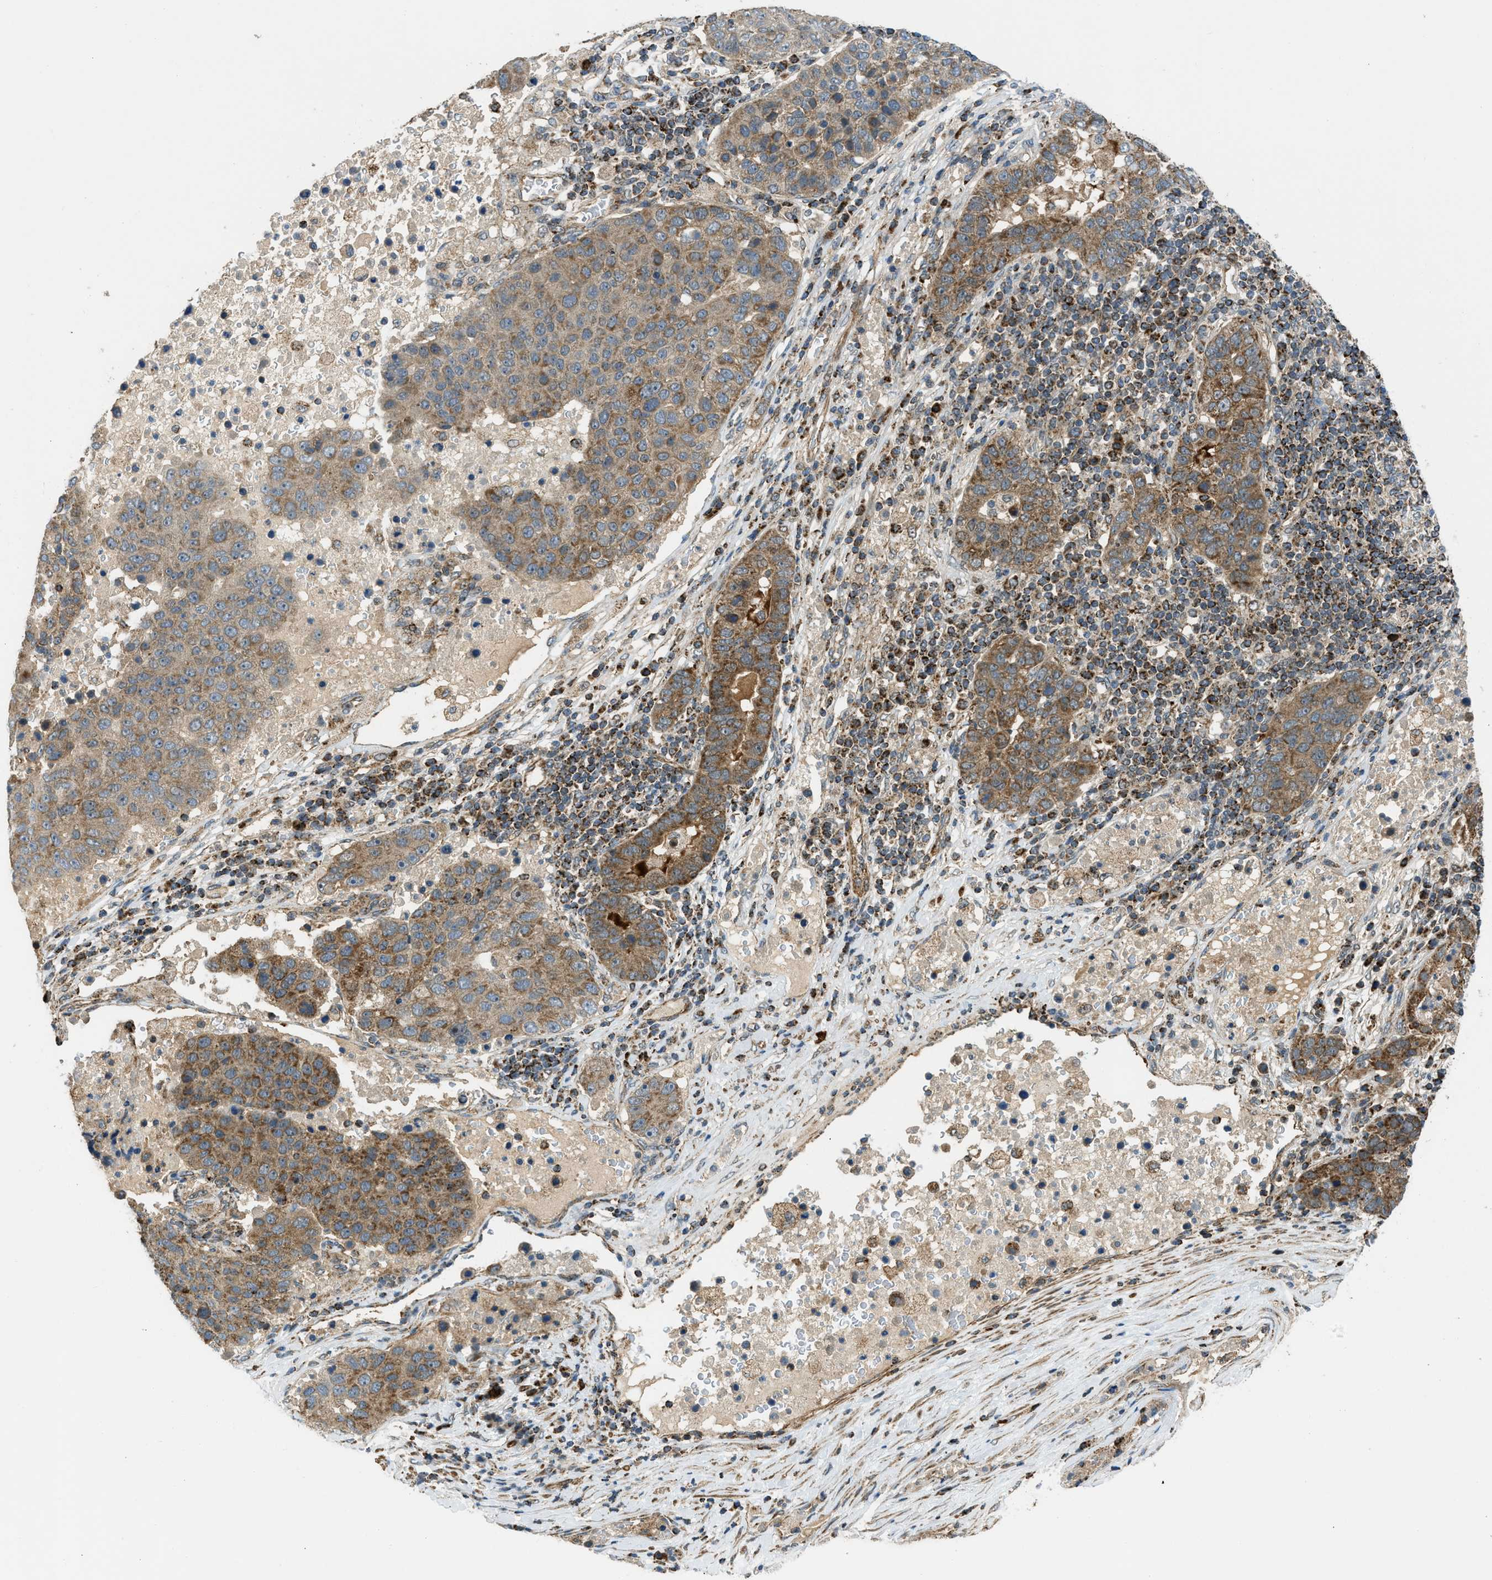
{"staining": {"intensity": "moderate", "quantity": ">75%", "location": "cytoplasmic/membranous"}, "tissue": "pancreatic cancer", "cell_type": "Tumor cells", "image_type": "cancer", "snomed": [{"axis": "morphology", "description": "Adenocarcinoma, NOS"}, {"axis": "topography", "description": "Pancreas"}], "caption": "Adenocarcinoma (pancreatic) was stained to show a protein in brown. There is medium levels of moderate cytoplasmic/membranous positivity in approximately >75% of tumor cells.", "gene": "SESN2", "patient": {"sex": "female", "age": 61}}